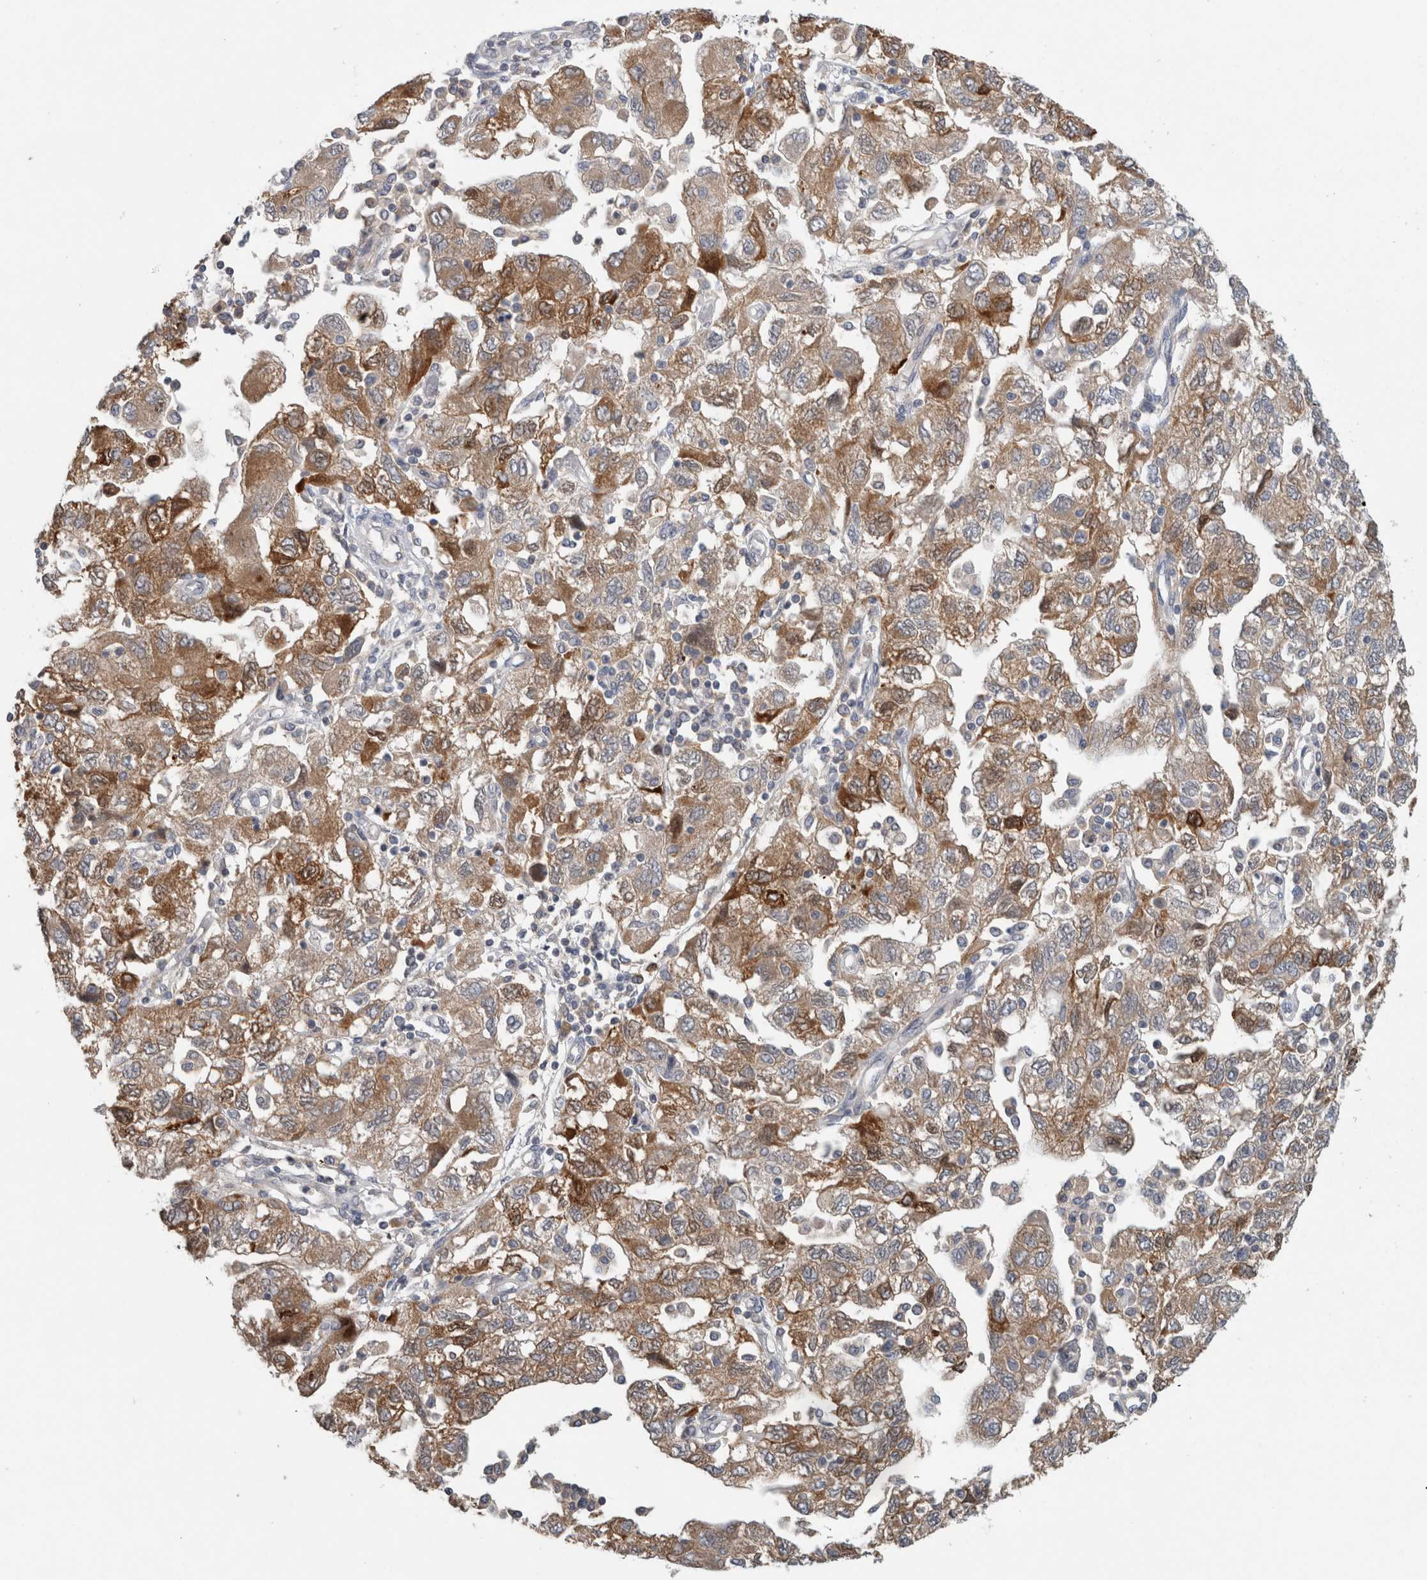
{"staining": {"intensity": "moderate", "quantity": "25%-75%", "location": "cytoplasmic/membranous"}, "tissue": "ovarian cancer", "cell_type": "Tumor cells", "image_type": "cancer", "snomed": [{"axis": "morphology", "description": "Carcinoma, NOS"}, {"axis": "morphology", "description": "Cystadenocarcinoma, serous, NOS"}, {"axis": "topography", "description": "Ovary"}], "caption": "Immunohistochemistry (IHC) (DAB (3,3'-diaminobenzidine)) staining of human ovarian cancer demonstrates moderate cytoplasmic/membranous protein staining in approximately 25%-75% of tumor cells.", "gene": "TARBP1", "patient": {"sex": "female", "age": 69}}